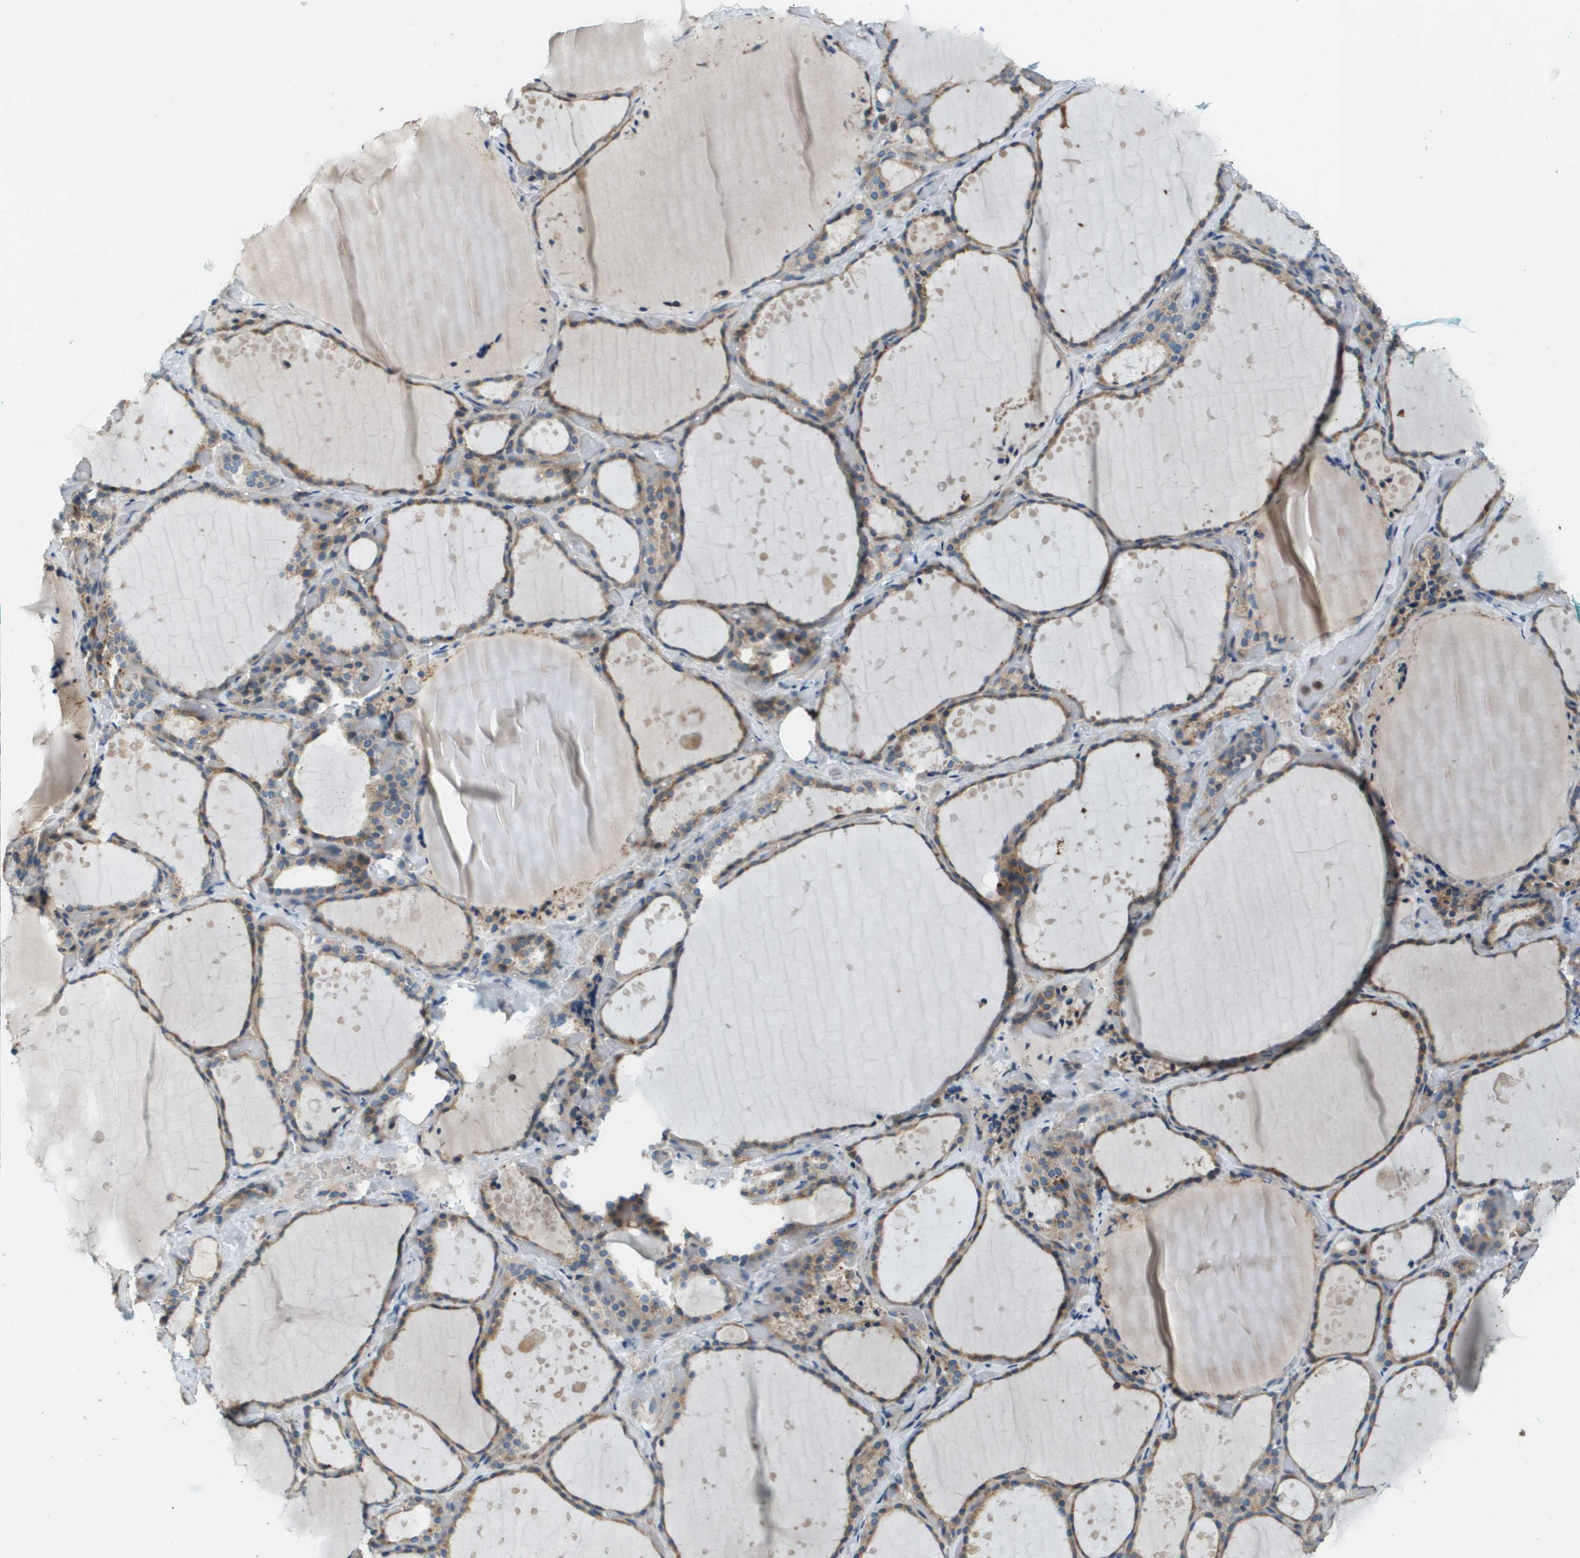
{"staining": {"intensity": "weak", "quantity": ">75%", "location": "cytoplasmic/membranous"}, "tissue": "thyroid gland", "cell_type": "Glandular cells", "image_type": "normal", "snomed": [{"axis": "morphology", "description": "Normal tissue, NOS"}, {"axis": "topography", "description": "Thyroid gland"}], "caption": "Protein staining demonstrates weak cytoplasmic/membranous staining in about >75% of glandular cells in unremarkable thyroid gland.", "gene": "SAMSN1", "patient": {"sex": "female", "age": 44}}